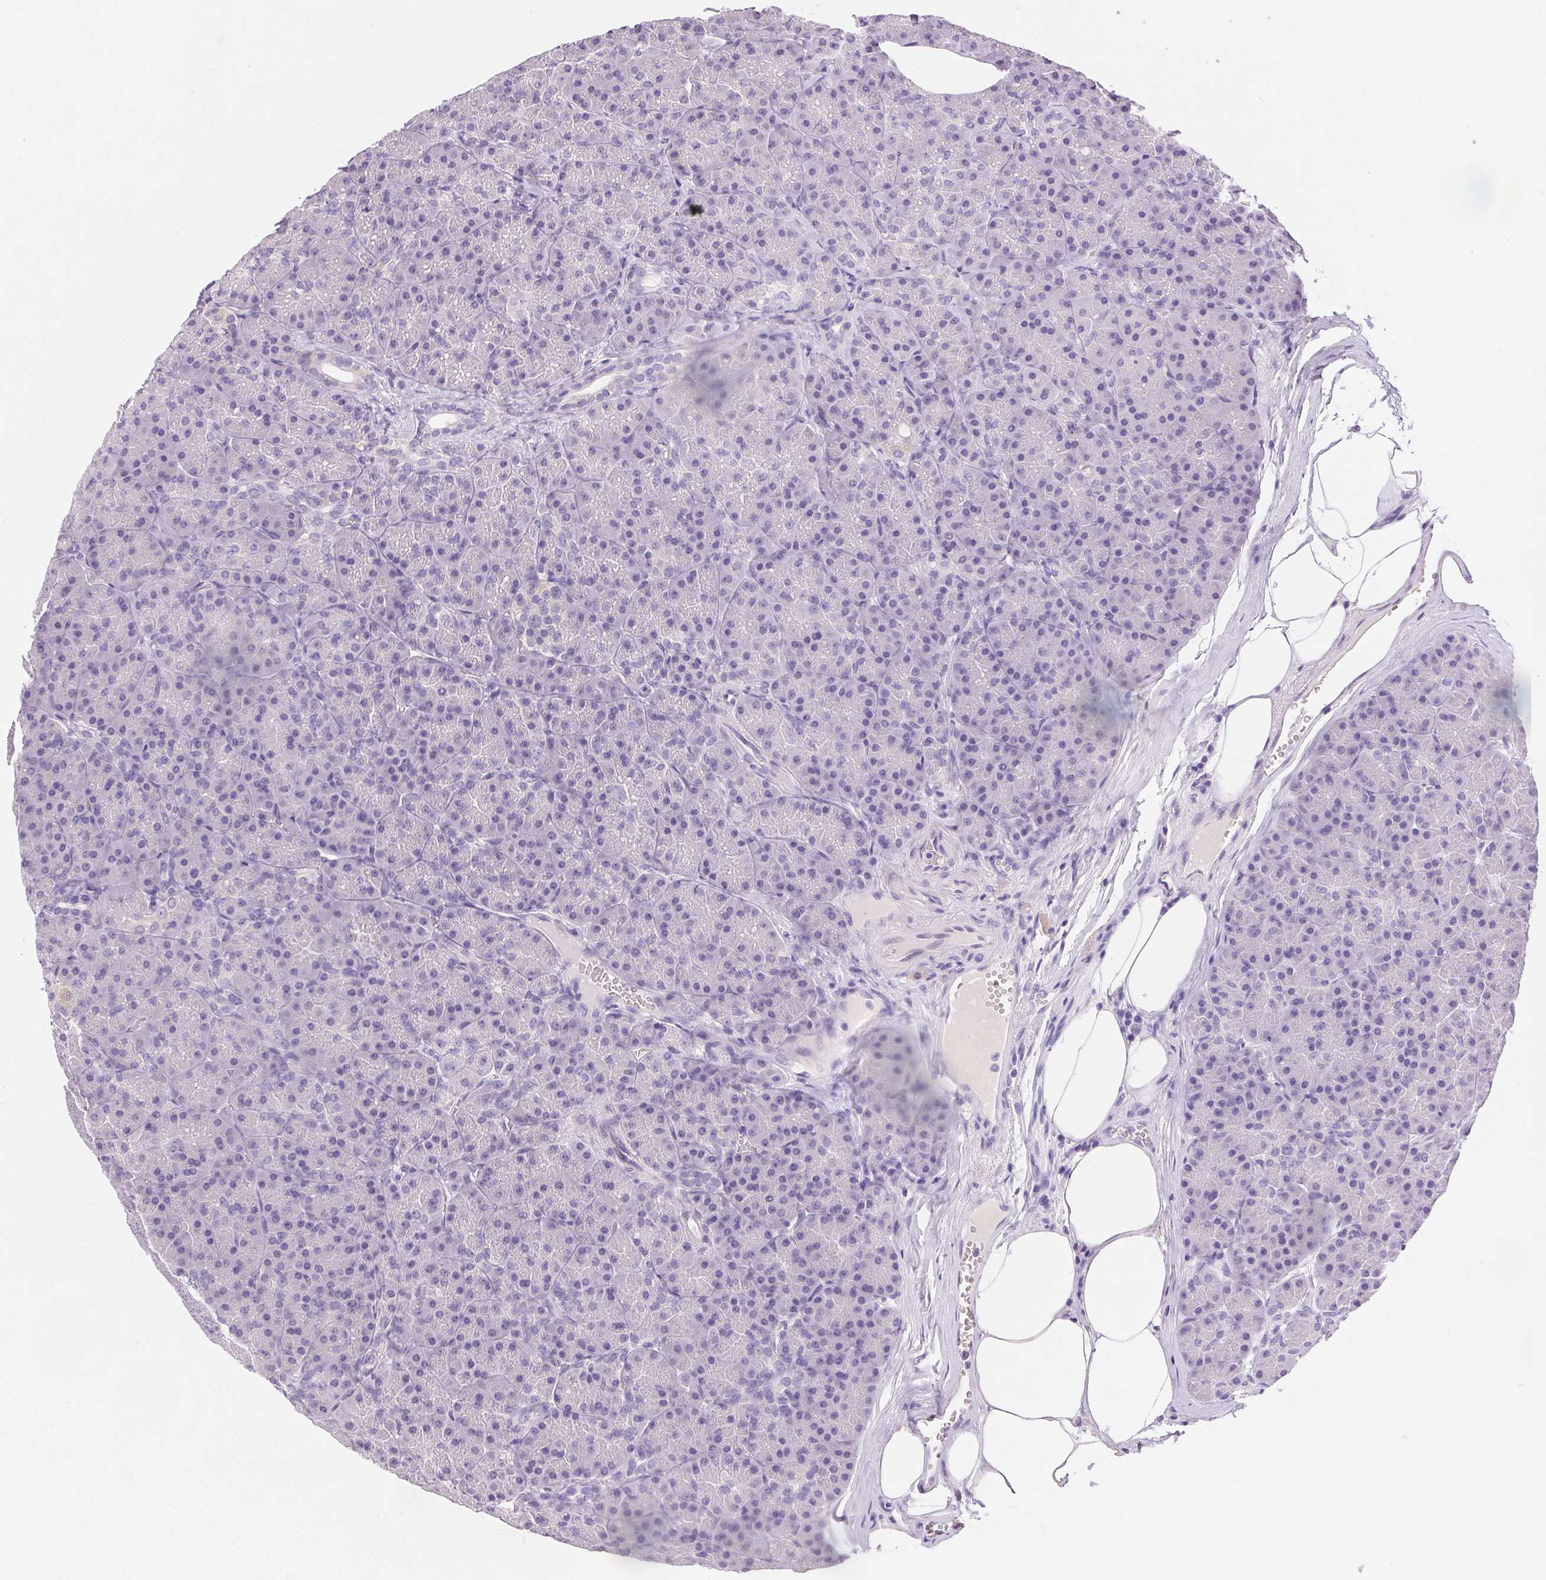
{"staining": {"intensity": "negative", "quantity": "none", "location": "none"}, "tissue": "pancreas", "cell_type": "Exocrine glandular cells", "image_type": "normal", "snomed": [{"axis": "morphology", "description": "Normal tissue, NOS"}, {"axis": "topography", "description": "Pancreas"}], "caption": "Immunohistochemical staining of normal pancreas shows no significant staining in exocrine glandular cells.", "gene": "ARHGAP11B", "patient": {"sex": "male", "age": 57}}